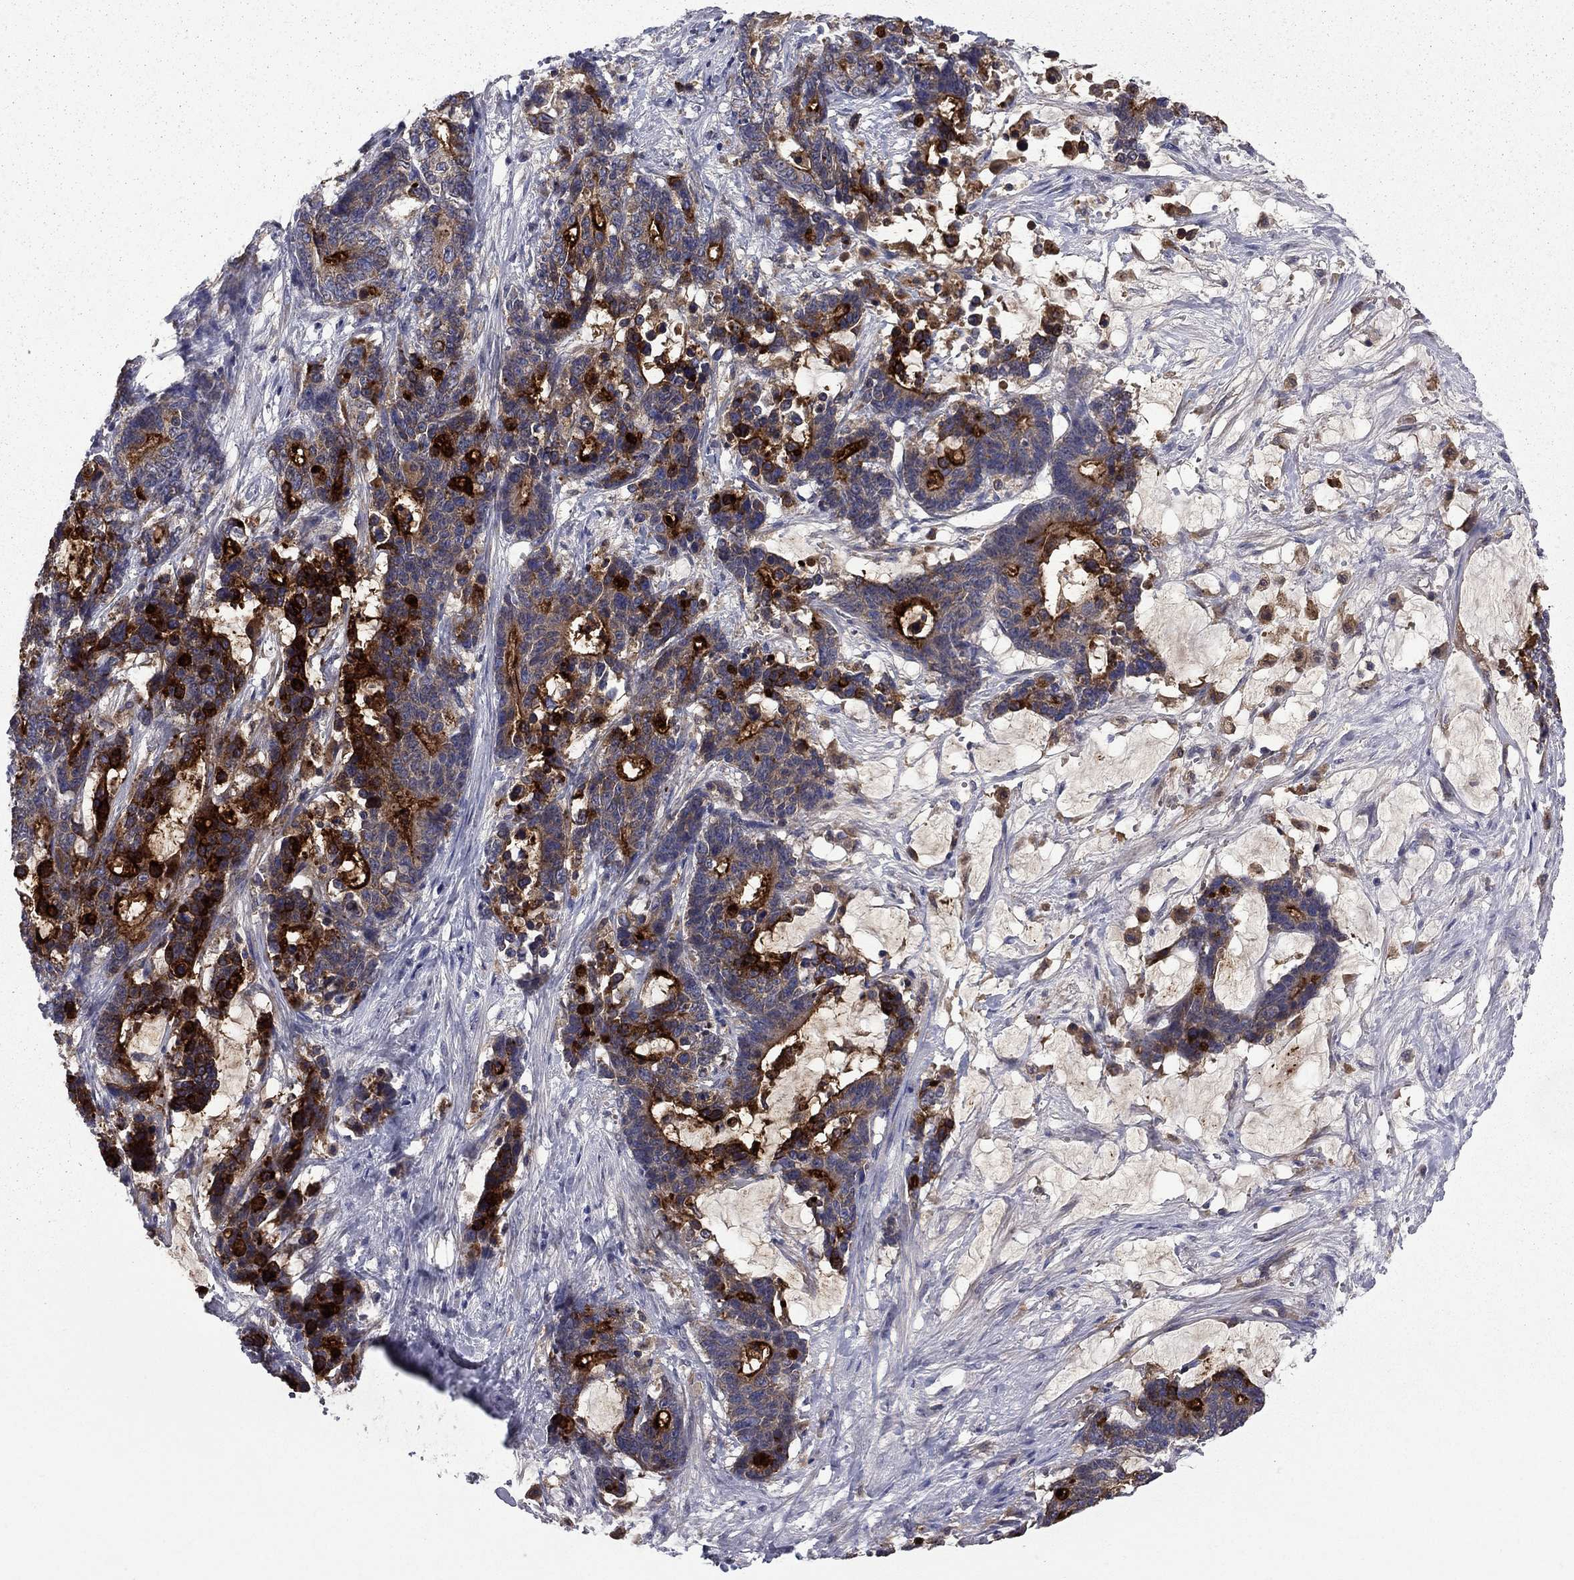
{"staining": {"intensity": "strong", "quantity": "<25%", "location": "cytoplasmic/membranous"}, "tissue": "stomach cancer", "cell_type": "Tumor cells", "image_type": "cancer", "snomed": [{"axis": "morphology", "description": "Normal tissue, NOS"}, {"axis": "morphology", "description": "Adenocarcinoma, NOS"}, {"axis": "topography", "description": "Stomach"}], "caption": "IHC of stomach adenocarcinoma reveals medium levels of strong cytoplasmic/membranous positivity in approximately <25% of tumor cells.", "gene": "CEACAM7", "patient": {"sex": "female", "age": 64}}